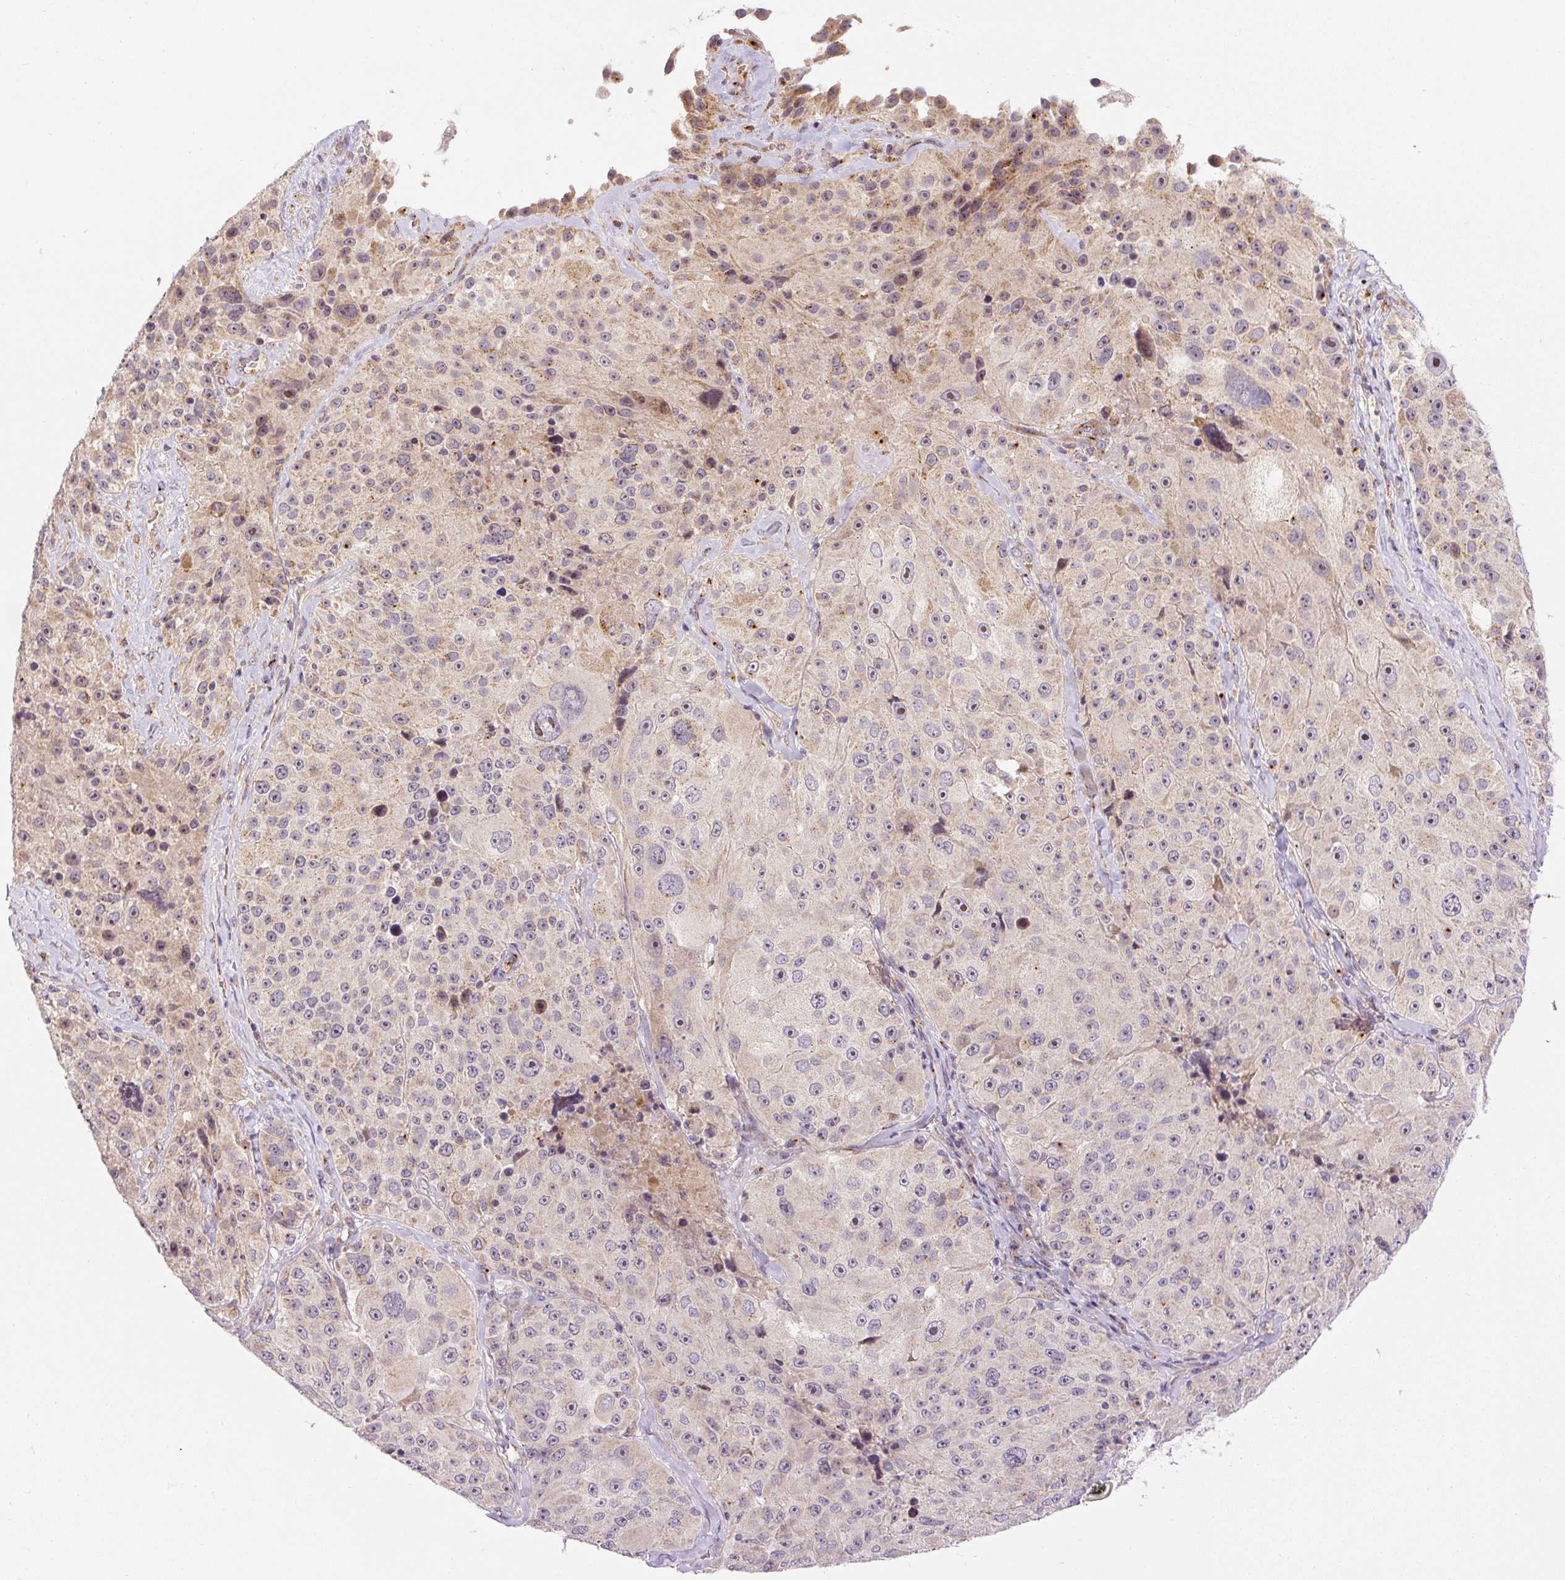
{"staining": {"intensity": "weak", "quantity": "<25%", "location": "cytoplasmic/membranous"}, "tissue": "melanoma", "cell_type": "Tumor cells", "image_type": "cancer", "snomed": [{"axis": "morphology", "description": "Malignant melanoma, Metastatic site"}, {"axis": "topography", "description": "Lymph node"}], "caption": "Immunohistochemistry photomicrograph of neoplastic tissue: human melanoma stained with DAB (3,3'-diaminobenzidine) shows no significant protein expression in tumor cells.", "gene": "PCM1", "patient": {"sex": "male", "age": 62}}